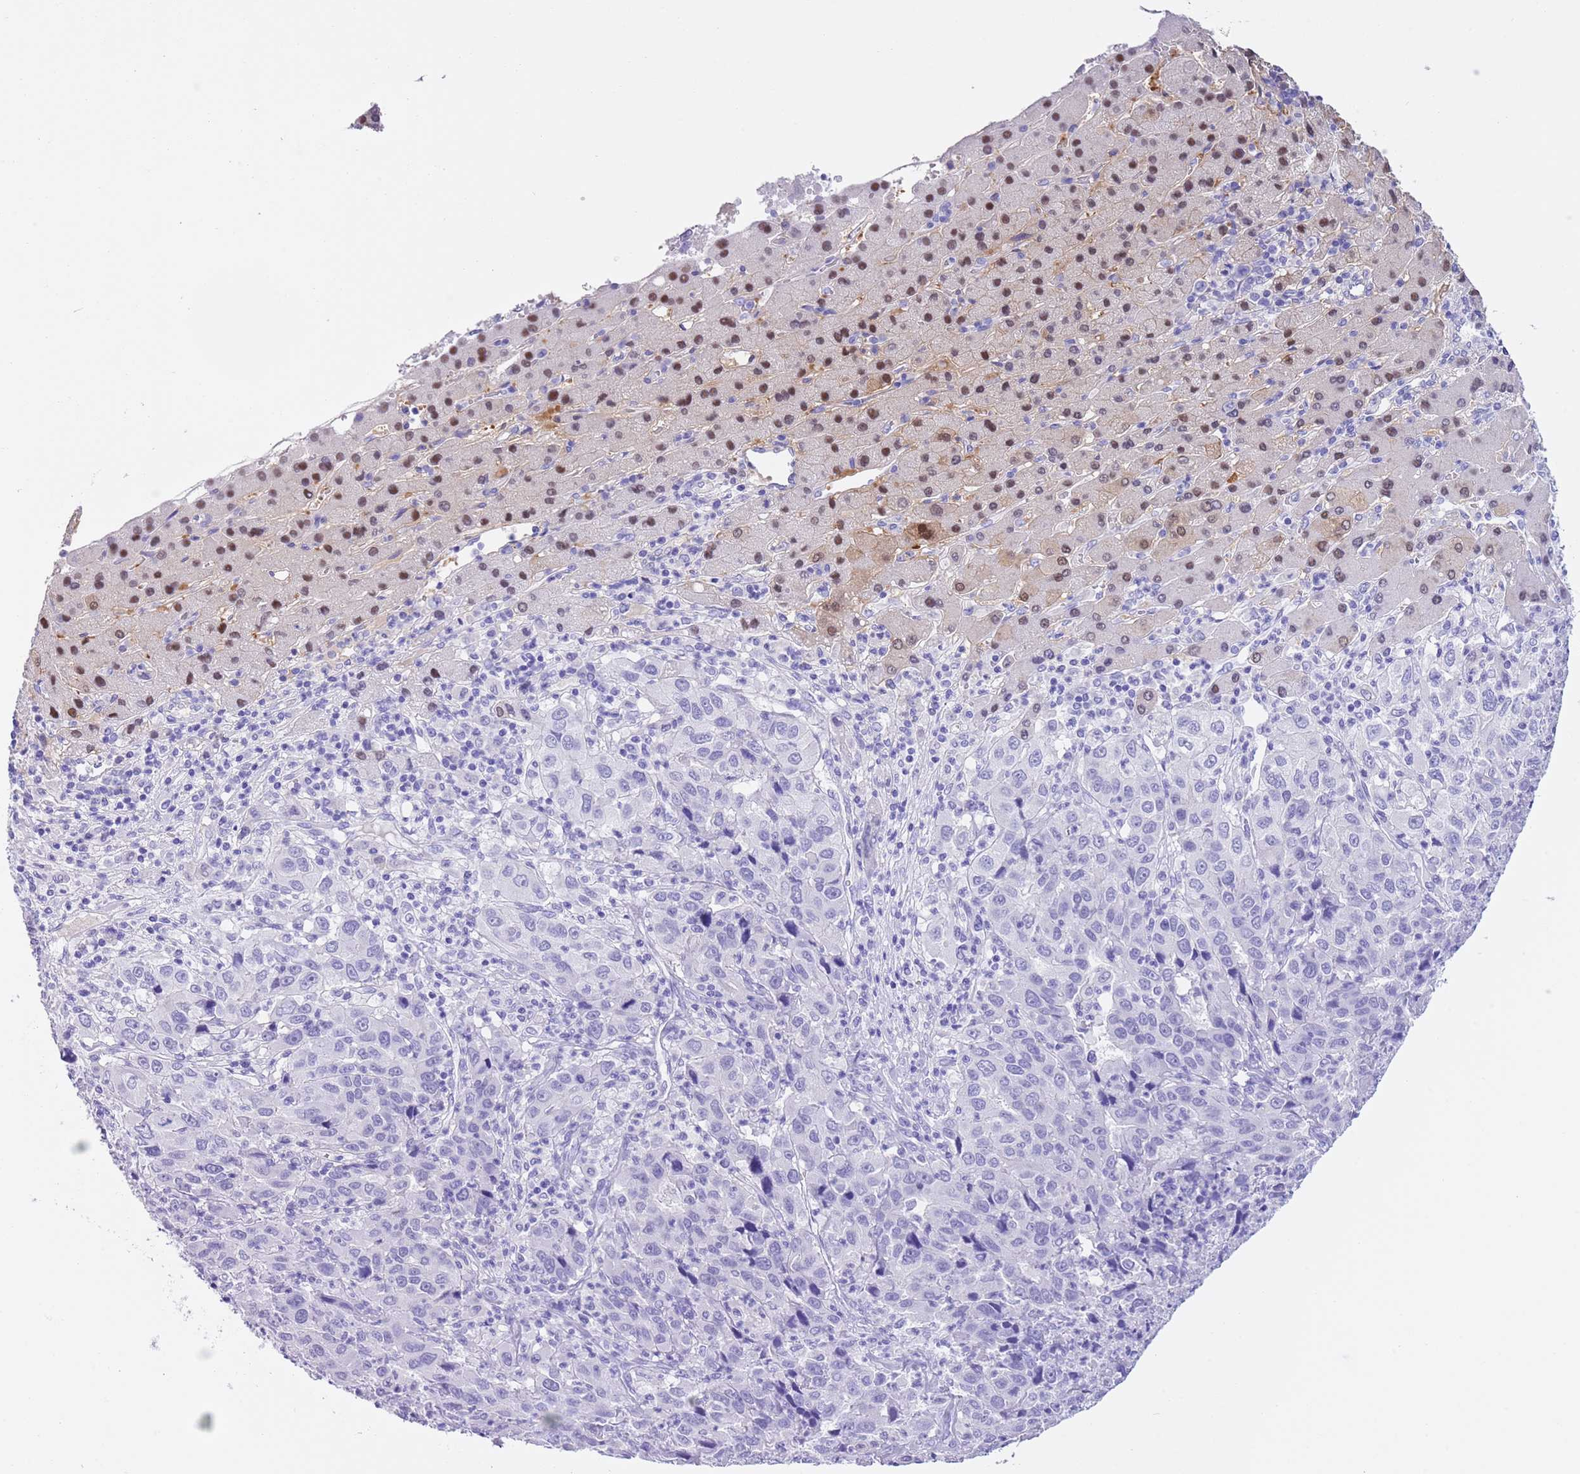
{"staining": {"intensity": "negative", "quantity": "none", "location": "none"}, "tissue": "liver cancer", "cell_type": "Tumor cells", "image_type": "cancer", "snomed": [{"axis": "morphology", "description": "Carcinoma, Hepatocellular, NOS"}, {"axis": "topography", "description": "Liver"}], "caption": "Human liver hepatocellular carcinoma stained for a protein using immunohistochemistry reveals no positivity in tumor cells.", "gene": "TMEM185B", "patient": {"sex": "male", "age": 63}}